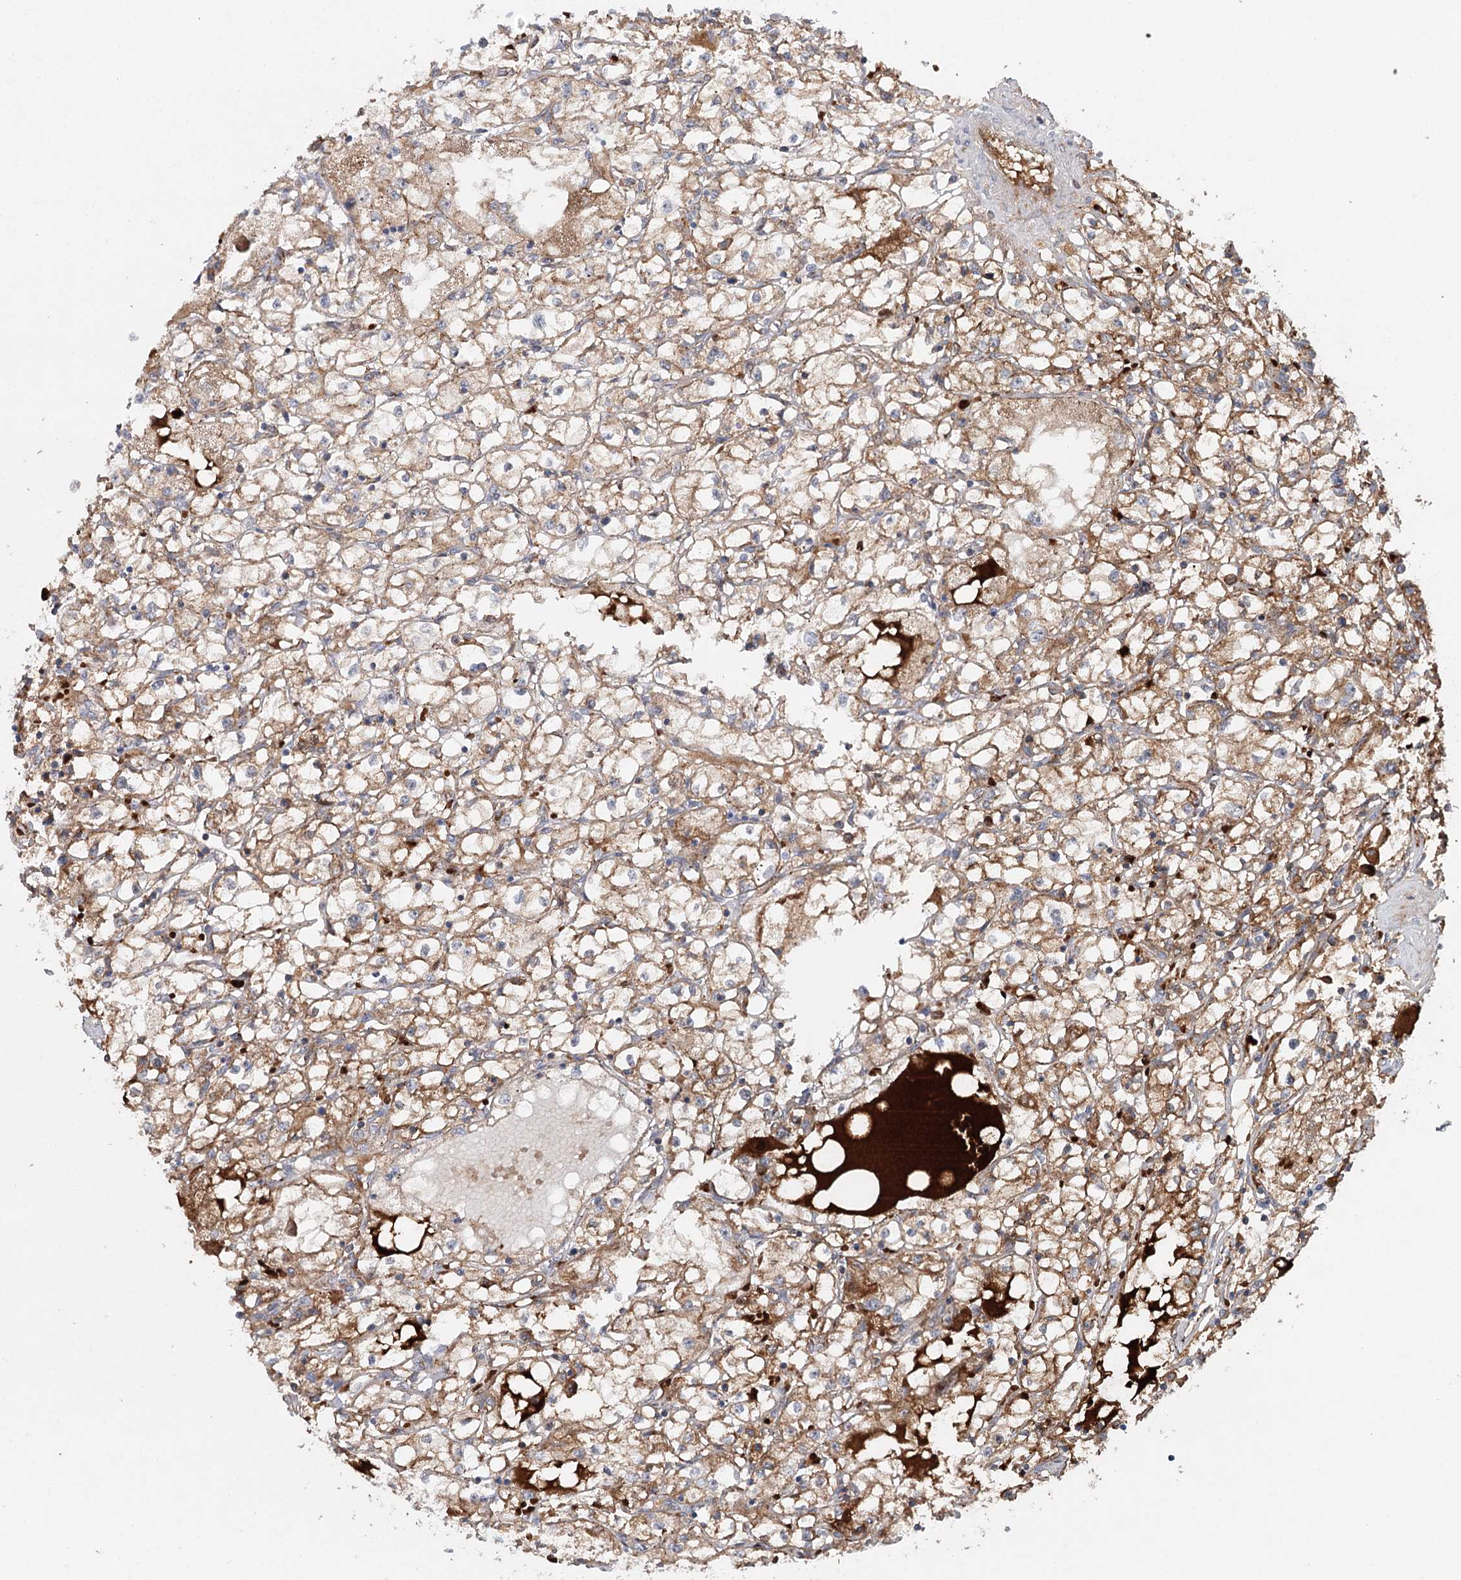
{"staining": {"intensity": "moderate", "quantity": ">75%", "location": "cytoplasmic/membranous"}, "tissue": "renal cancer", "cell_type": "Tumor cells", "image_type": "cancer", "snomed": [{"axis": "morphology", "description": "Adenocarcinoma, NOS"}, {"axis": "topography", "description": "Kidney"}], "caption": "The photomicrograph shows staining of renal adenocarcinoma, revealing moderate cytoplasmic/membranous protein positivity (brown color) within tumor cells.", "gene": "PKP4", "patient": {"sex": "male", "age": 56}}